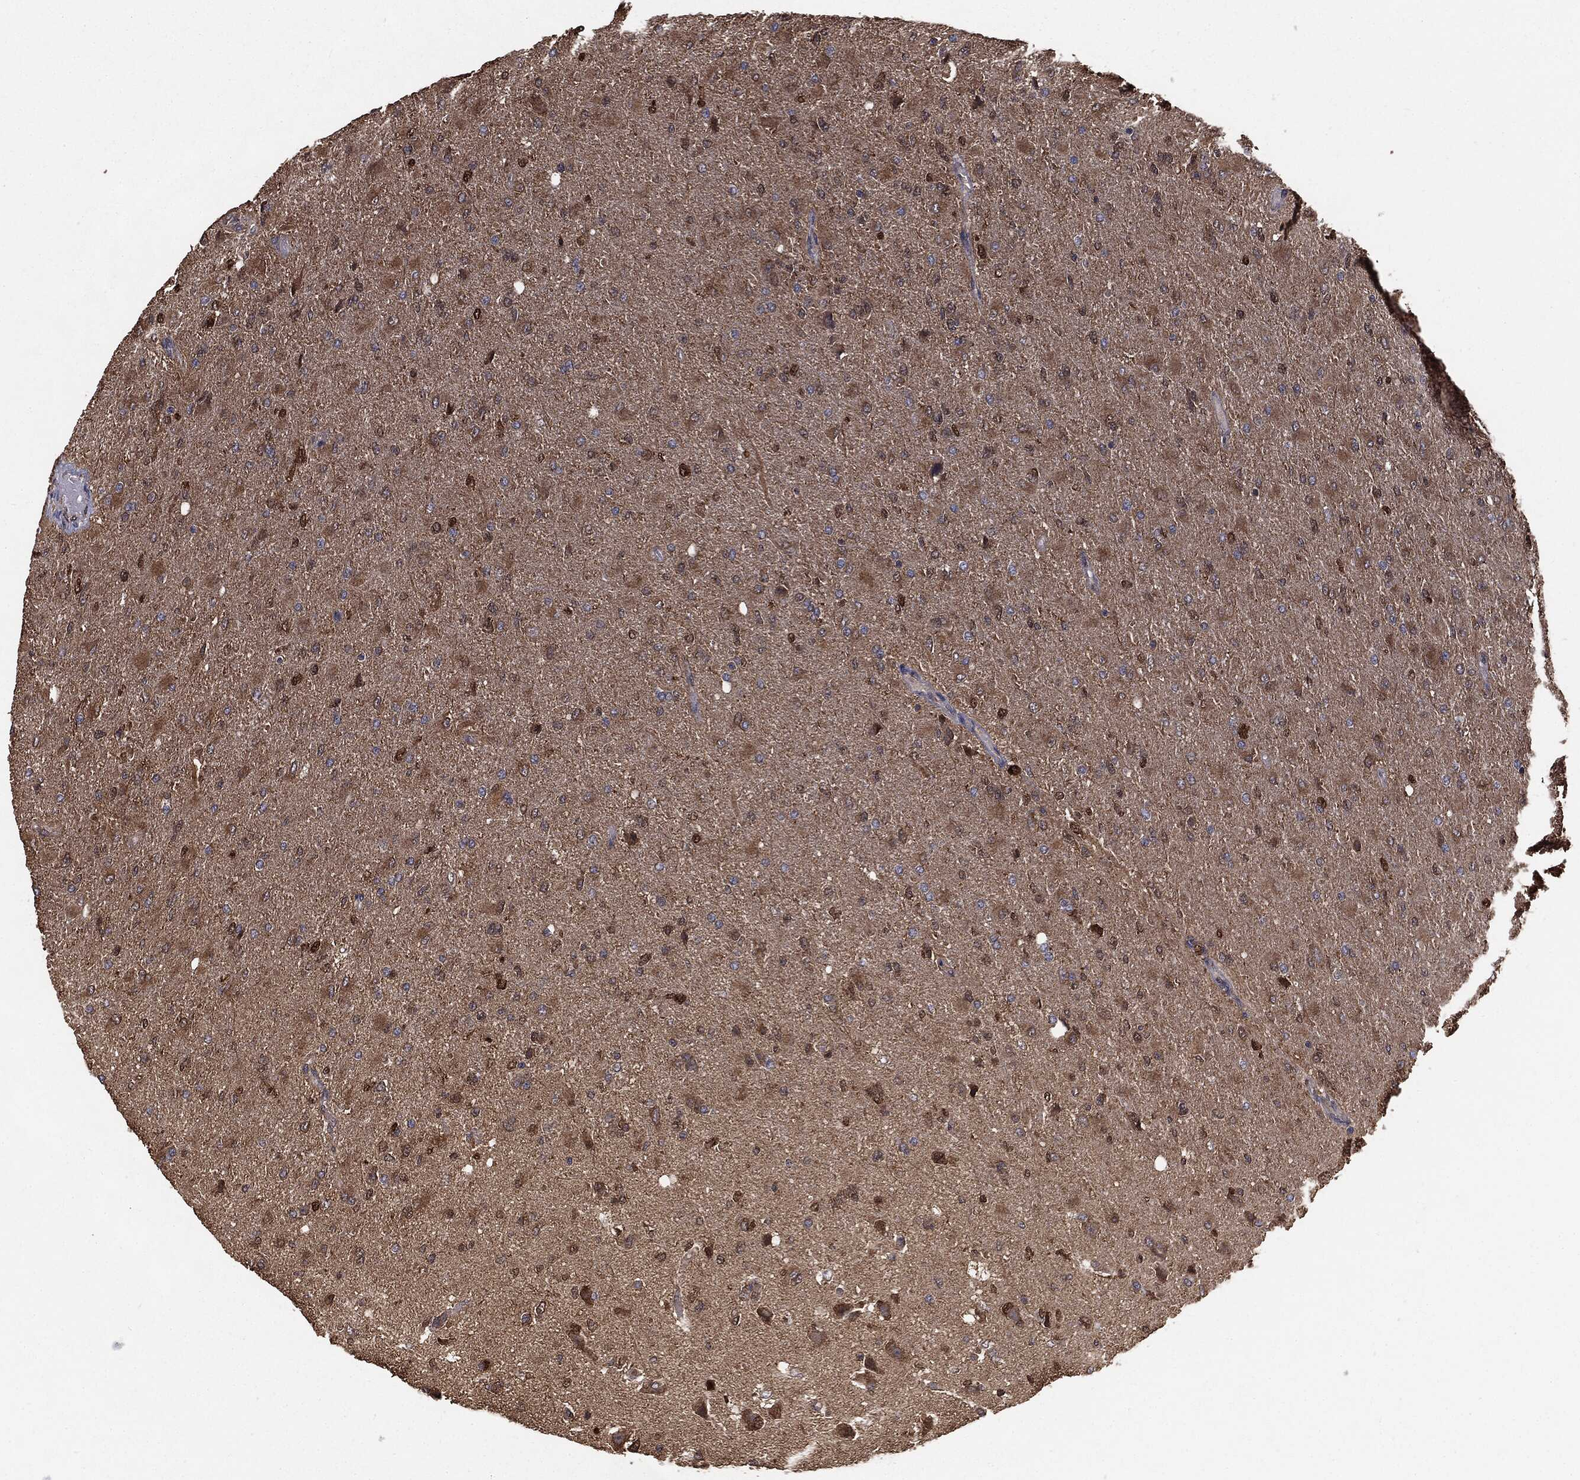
{"staining": {"intensity": "moderate", "quantity": ">75%", "location": "cytoplasmic/membranous"}, "tissue": "glioma", "cell_type": "Tumor cells", "image_type": "cancer", "snomed": [{"axis": "morphology", "description": "Glioma, malignant, High grade"}, {"axis": "topography", "description": "Cerebral cortex"}], "caption": "IHC (DAB) staining of glioma reveals moderate cytoplasmic/membranous protein expression in about >75% of tumor cells. (DAB = brown stain, brightfield microscopy at high magnification).", "gene": "NME1", "patient": {"sex": "female", "age": 36}}